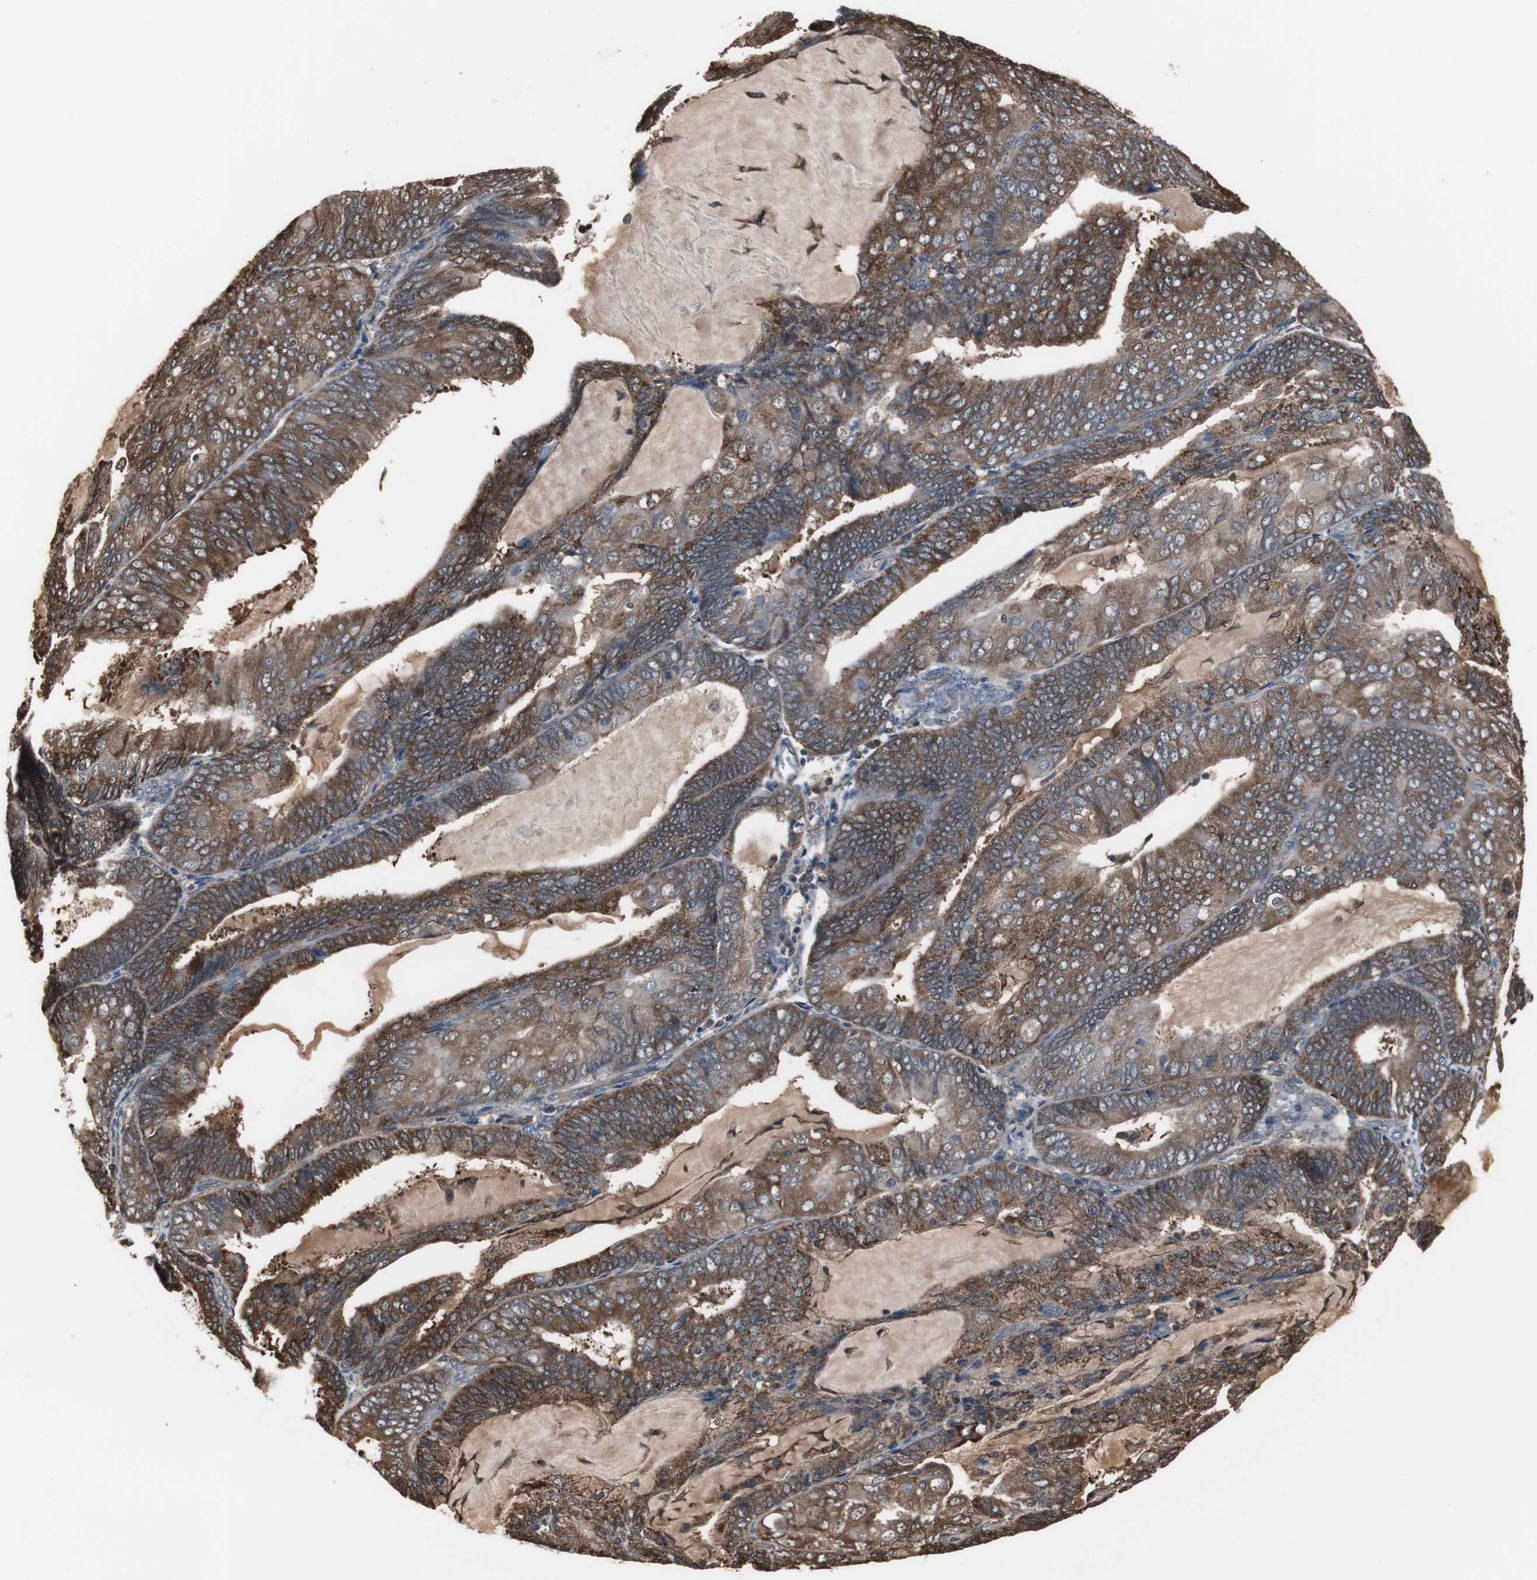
{"staining": {"intensity": "strong", "quantity": ">75%", "location": "cytoplasmic/membranous"}, "tissue": "endometrial cancer", "cell_type": "Tumor cells", "image_type": "cancer", "snomed": [{"axis": "morphology", "description": "Adenocarcinoma, NOS"}, {"axis": "topography", "description": "Endometrium"}], "caption": "Endometrial cancer stained with DAB (3,3'-diaminobenzidine) immunohistochemistry shows high levels of strong cytoplasmic/membranous positivity in approximately >75% of tumor cells.", "gene": "ZSCAN22", "patient": {"sex": "female", "age": 81}}